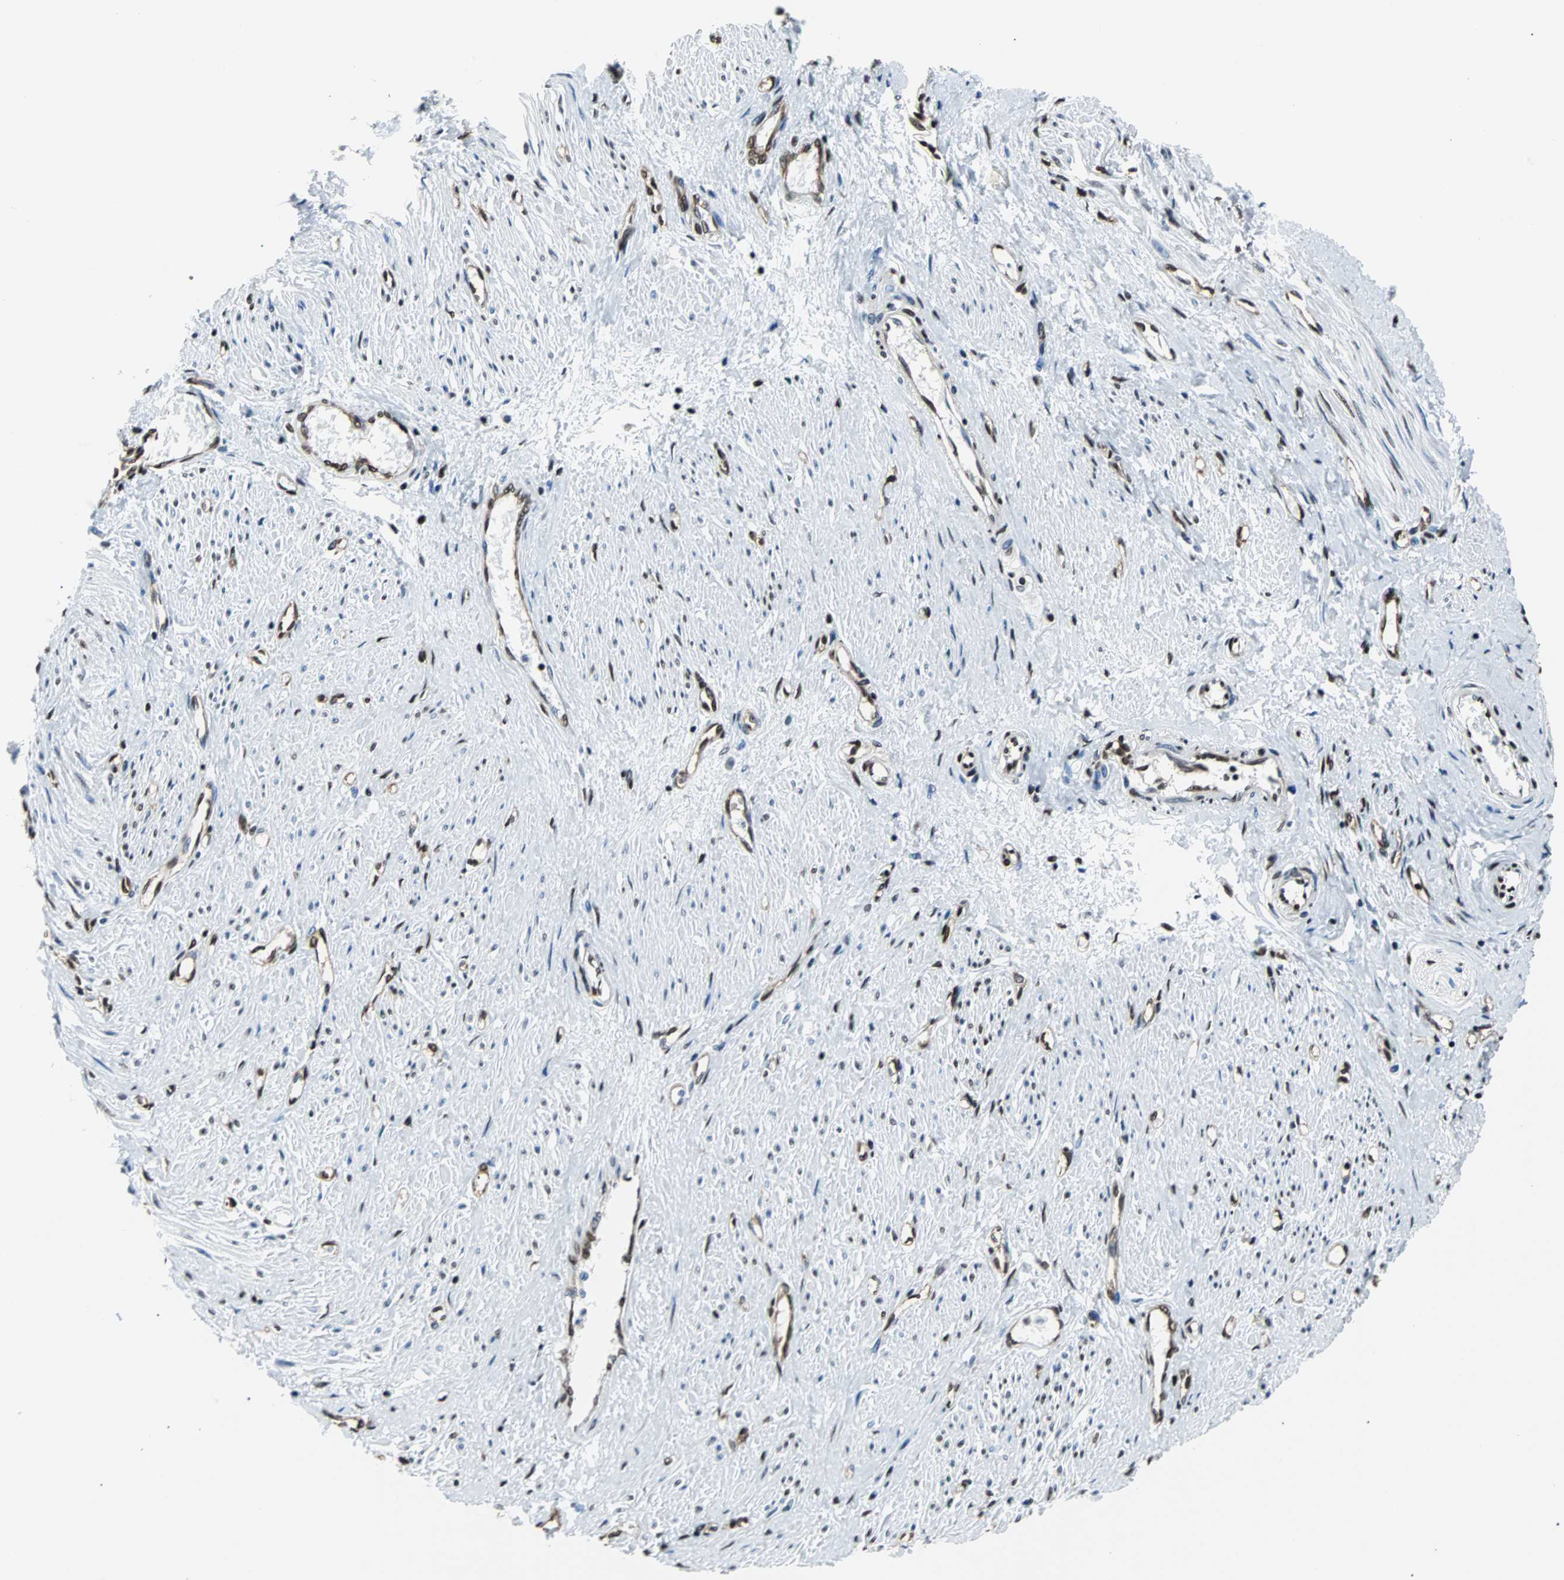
{"staining": {"intensity": "strong", "quantity": ">75%", "location": "nuclear"}, "tissue": "smooth muscle", "cell_type": "Smooth muscle cells", "image_type": "normal", "snomed": [{"axis": "morphology", "description": "Normal tissue, NOS"}, {"axis": "topography", "description": "Smooth muscle"}, {"axis": "topography", "description": "Uterus"}], "caption": "The immunohistochemical stain shows strong nuclear positivity in smooth muscle cells of normal smooth muscle.", "gene": "FUBP1", "patient": {"sex": "female", "age": 39}}